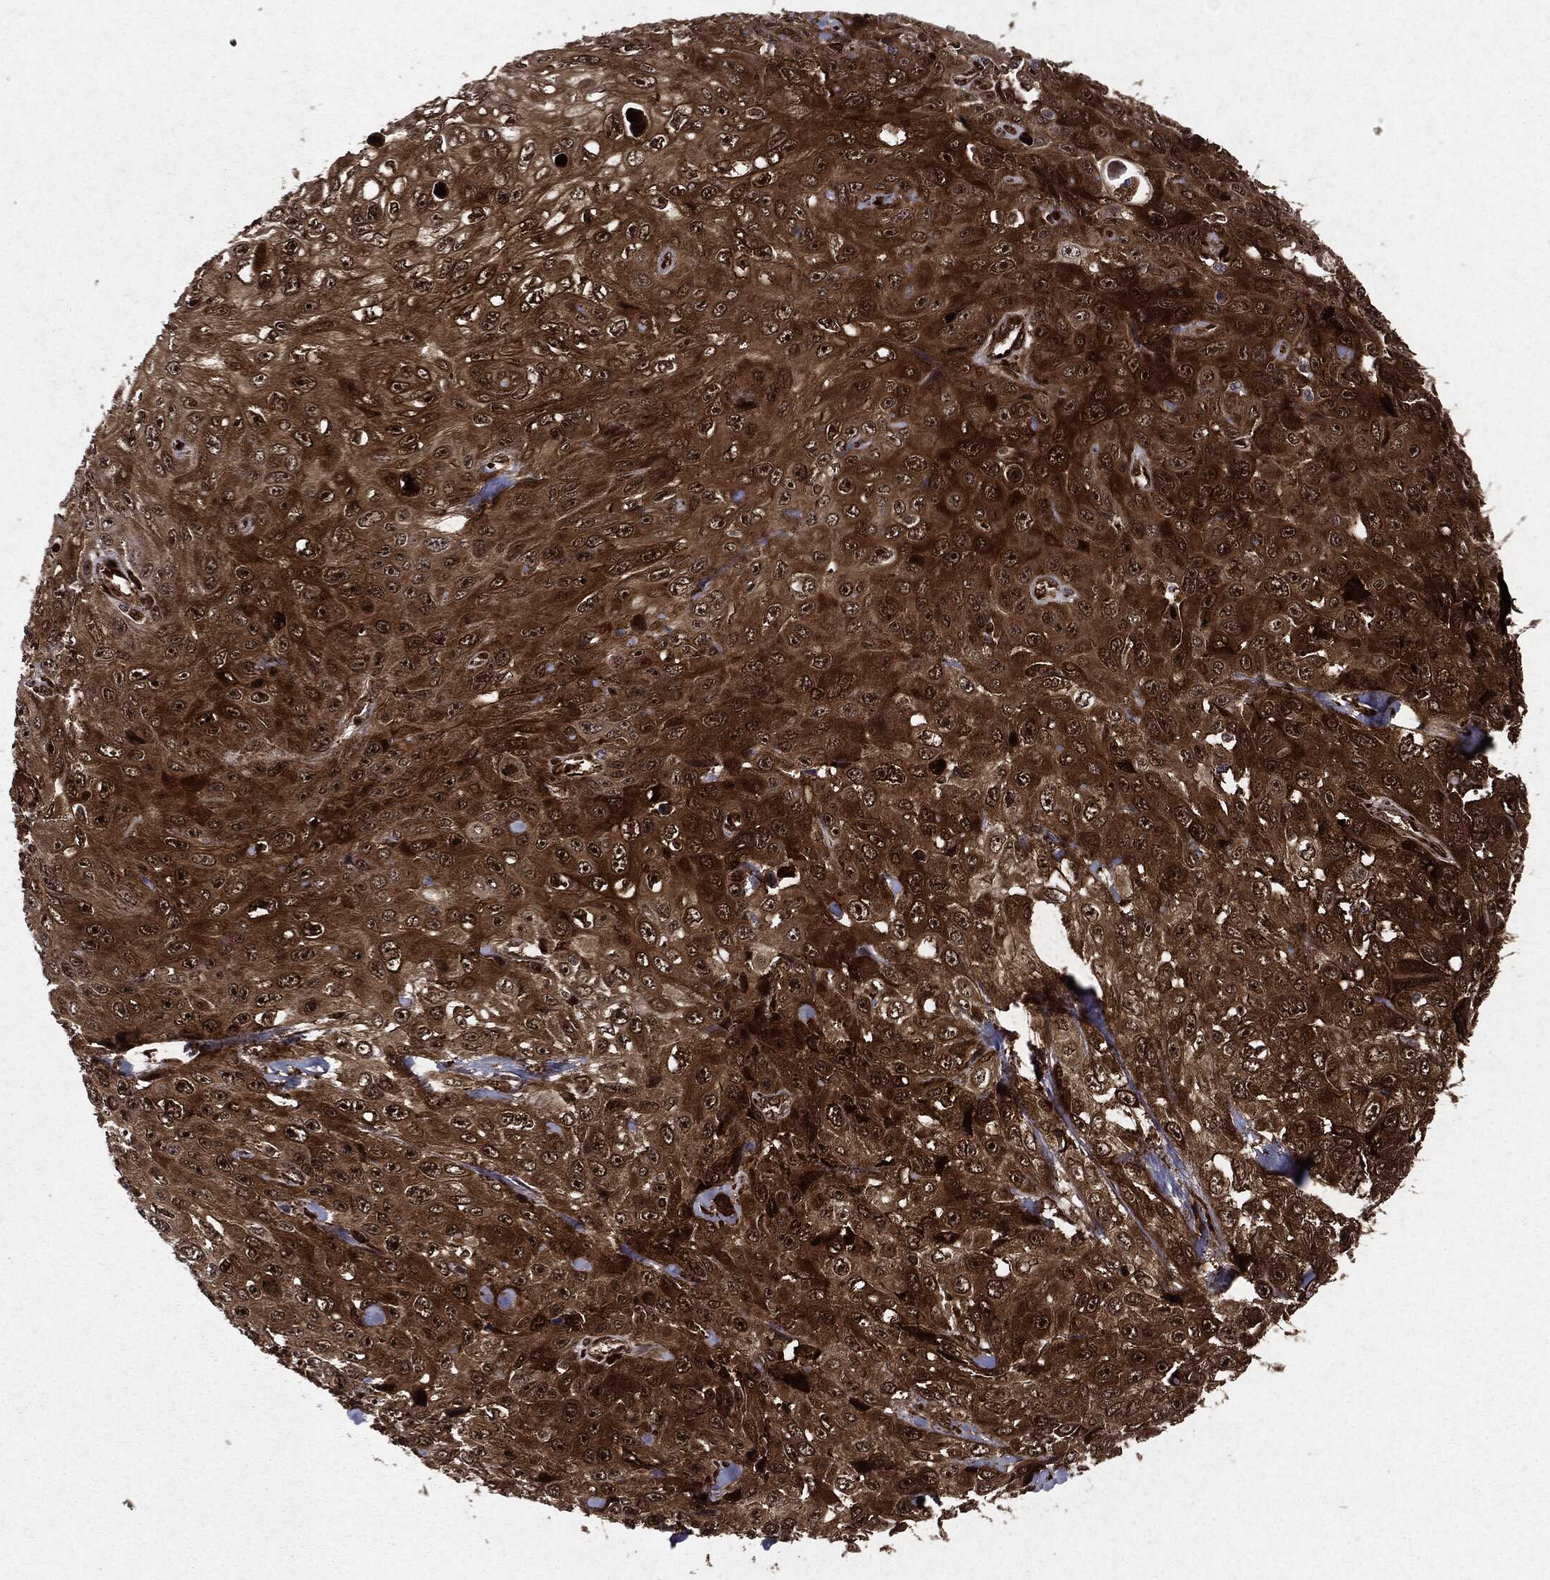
{"staining": {"intensity": "strong", "quantity": ">75%", "location": "cytoplasmic/membranous,nuclear"}, "tissue": "skin cancer", "cell_type": "Tumor cells", "image_type": "cancer", "snomed": [{"axis": "morphology", "description": "Squamous cell carcinoma, NOS"}, {"axis": "topography", "description": "Skin"}], "caption": "Skin cancer (squamous cell carcinoma) stained with a brown dye reveals strong cytoplasmic/membranous and nuclear positive staining in approximately >75% of tumor cells.", "gene": "OTUB1", "patient": {"sex": "male", "age": 82}}